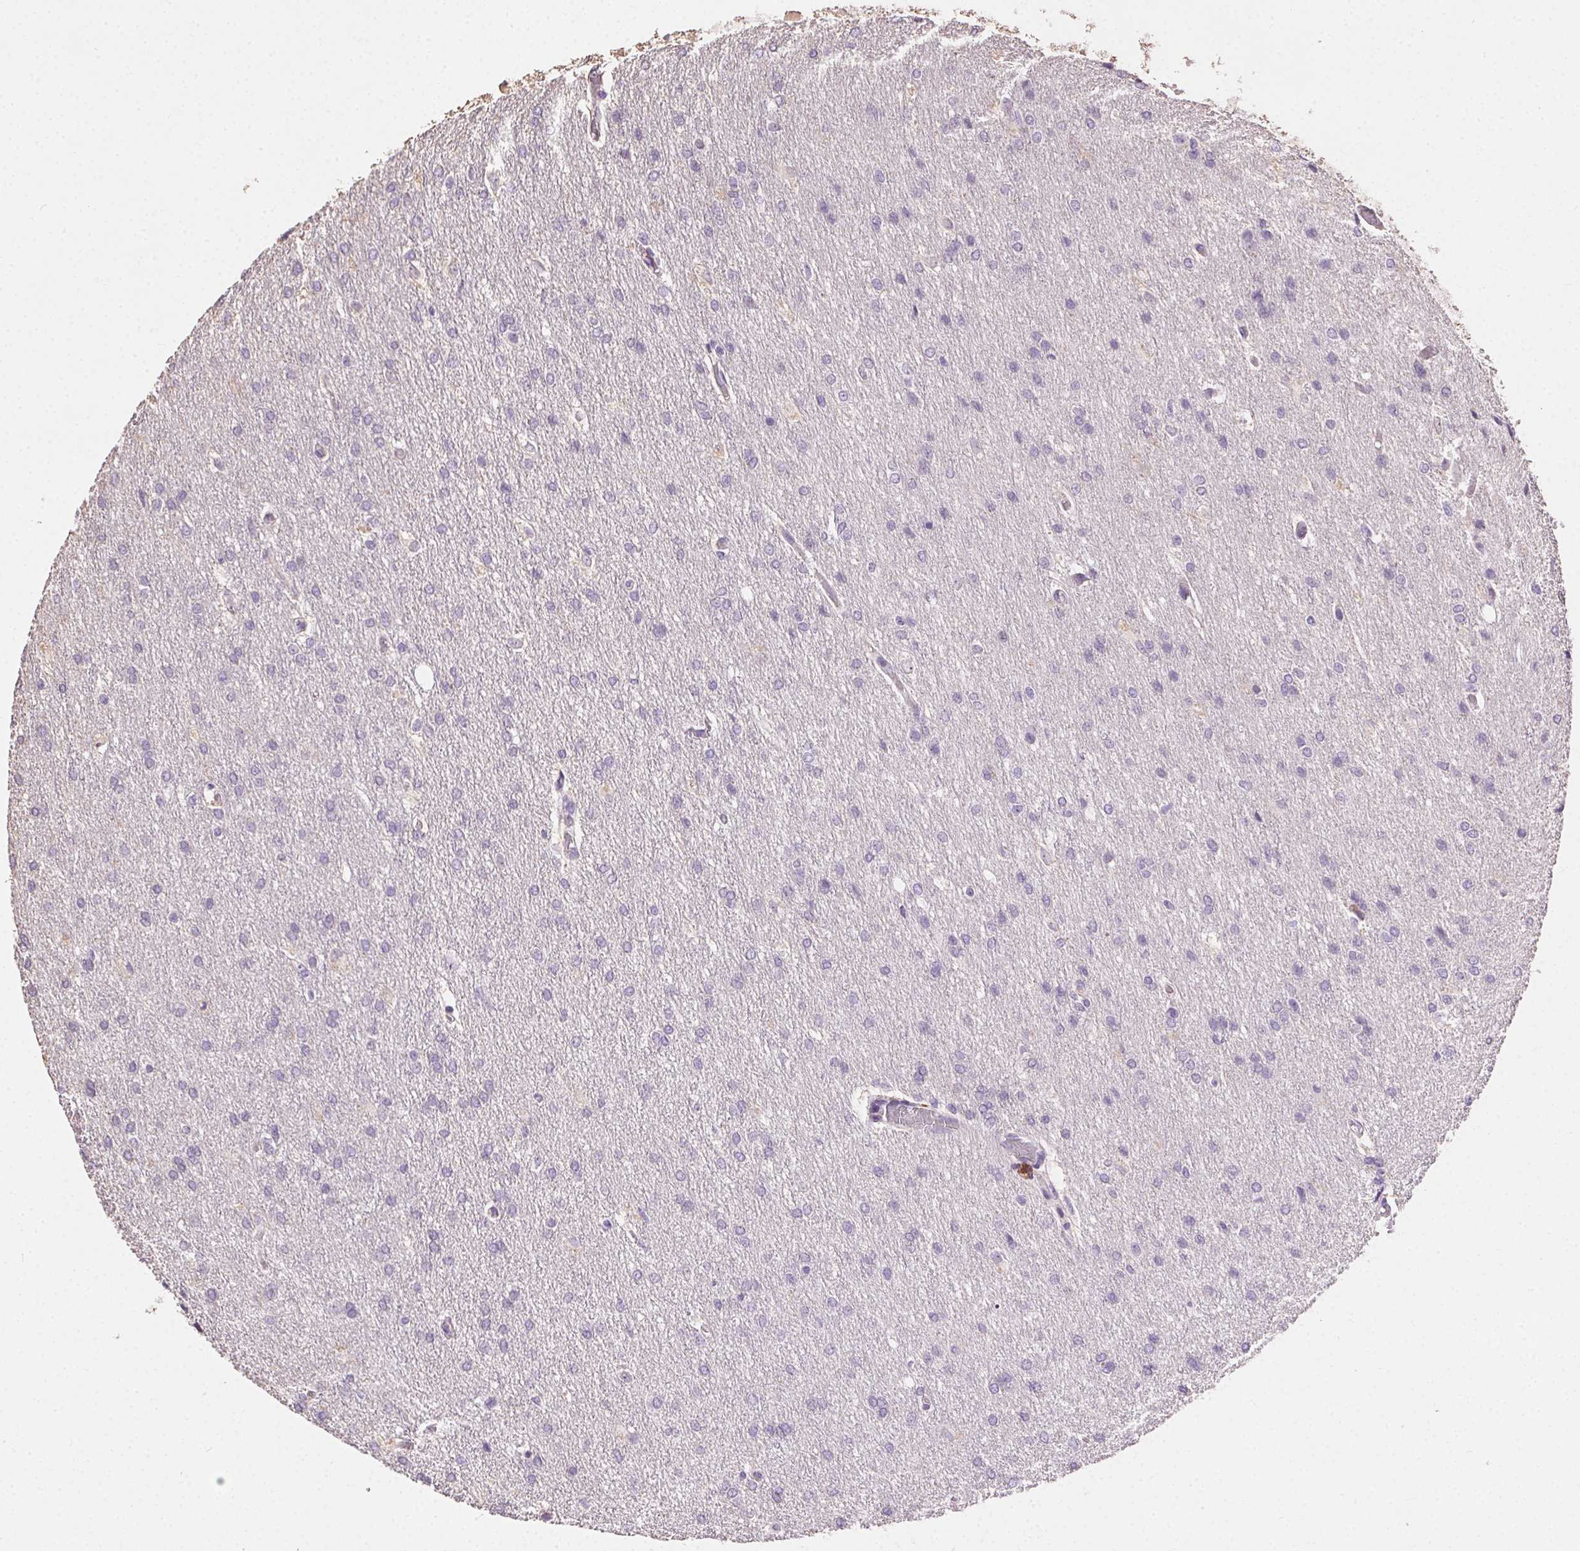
{"staining": {"intensity": "negative", "quantity": "none", "location": "none"}, "tissue": "glioma", "cell_type": "Tumor cells", "image_type": "cancer", "snomed": [{"axis": "morphology", "description": "Glioma, malignant, High grade"}, {"axis": "topography", "description": "Brain"}], "caption": "The histopathology image exhibits no significant expression in tumor cells of malignant glioma (high-grade).", "gene": "SYCE2", "patient": {"sex": "male", "age": 68}}